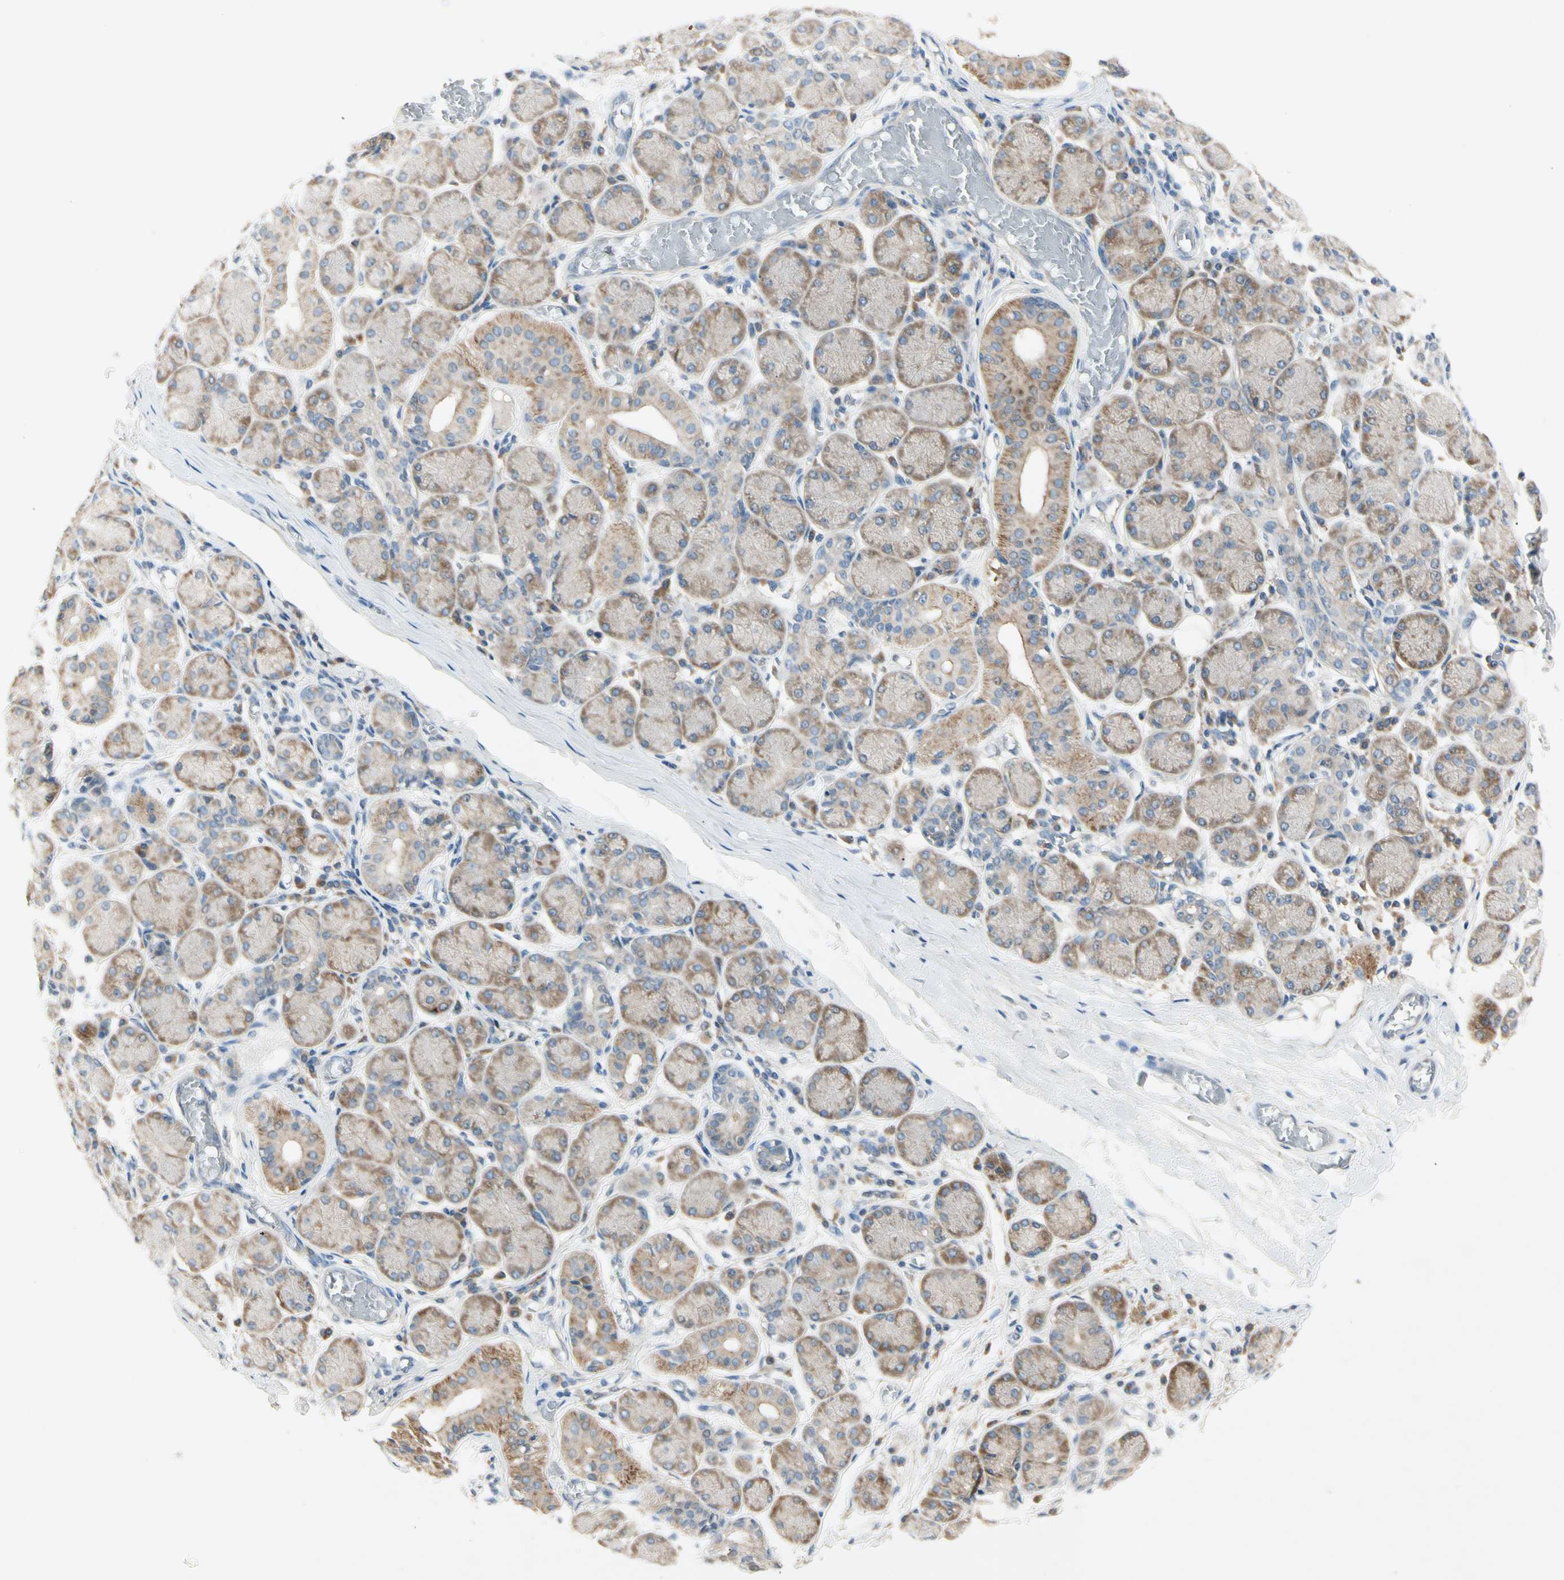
{"staining": {"intensity": "moderate", "quantity": ">75%", "location": "cytoplasmic/membranous"}, "tissue": "salivary gland", "cell_type": "Glandular cells", "image_type": "normal", "snomed": [{"axis": "morphology", "description": "Normal tissue, NOS"}, {"axis": "topography", "description": "Salivary gland"}], "caption": "An IHC histopathology image of unremarkable tissue is shown. Protein staining in brown labels moderate cytoplasmic/membranous positivity in salivary gland within glandular cells. Using DAB (brown) and hematoxylin (blue) stains, captured at high magnification using brightfield microscopy.", "gene": "IL1R1", "patient": {"sex": "female", "age": 24}}